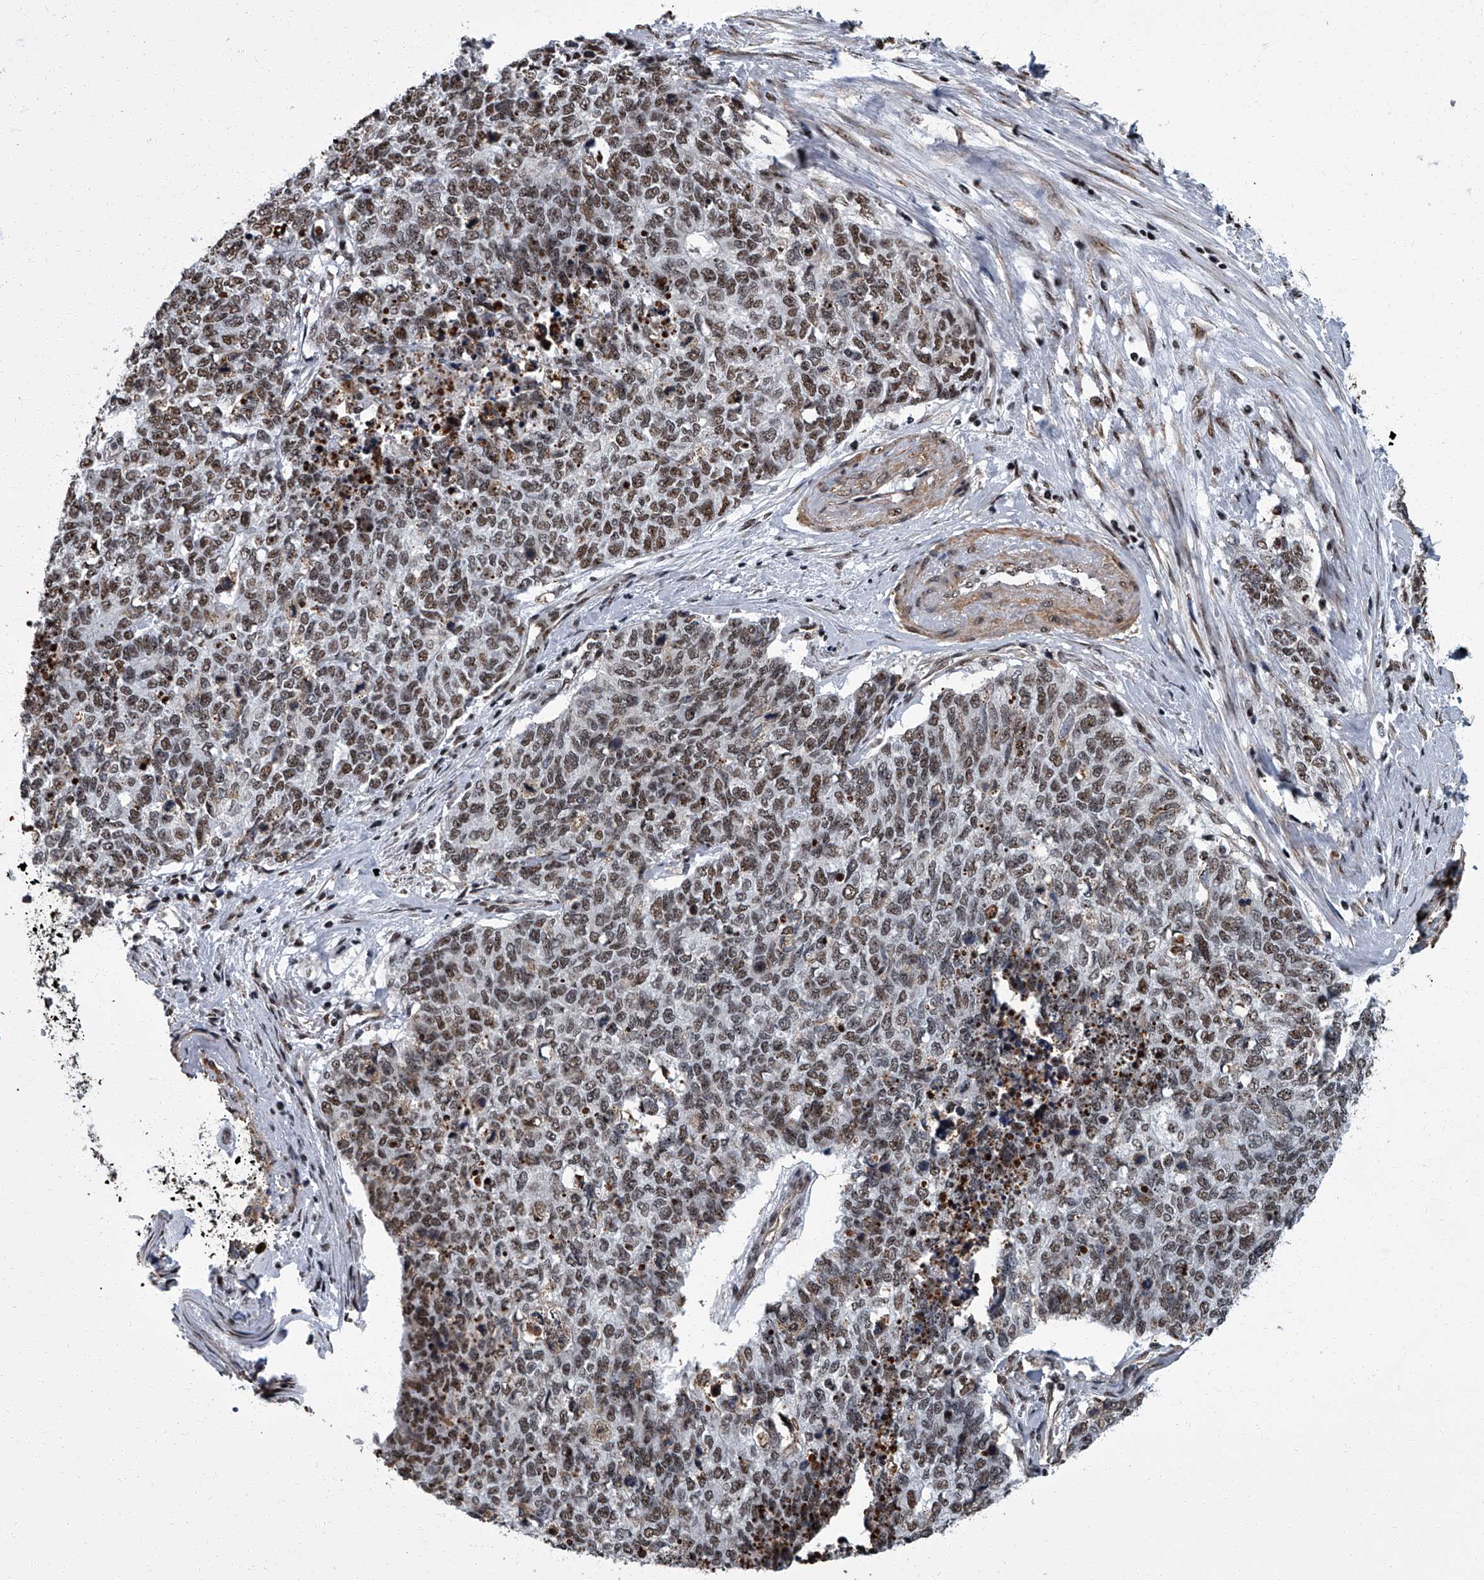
{"staining": {"intensity": "moderate", "quantity": ">75%", "location": "nuclear"}, "tissue": "cervical cancer", "cell_type": "Tumor cells", "image_type": "cancer", "snomed": [{"axis": "morphology", "description": "Squamous cell carcinoma, NOS"}, {"axis": "topography", "description": "Cervix"}], "caption": "Immunohistochemical staining of human cervical cancer reveals medium levels of moderate nuclear staining in about >75% of tumor cells.", "gene": "ZNF518B", "patient": {"sex": "female", "age": 63}}